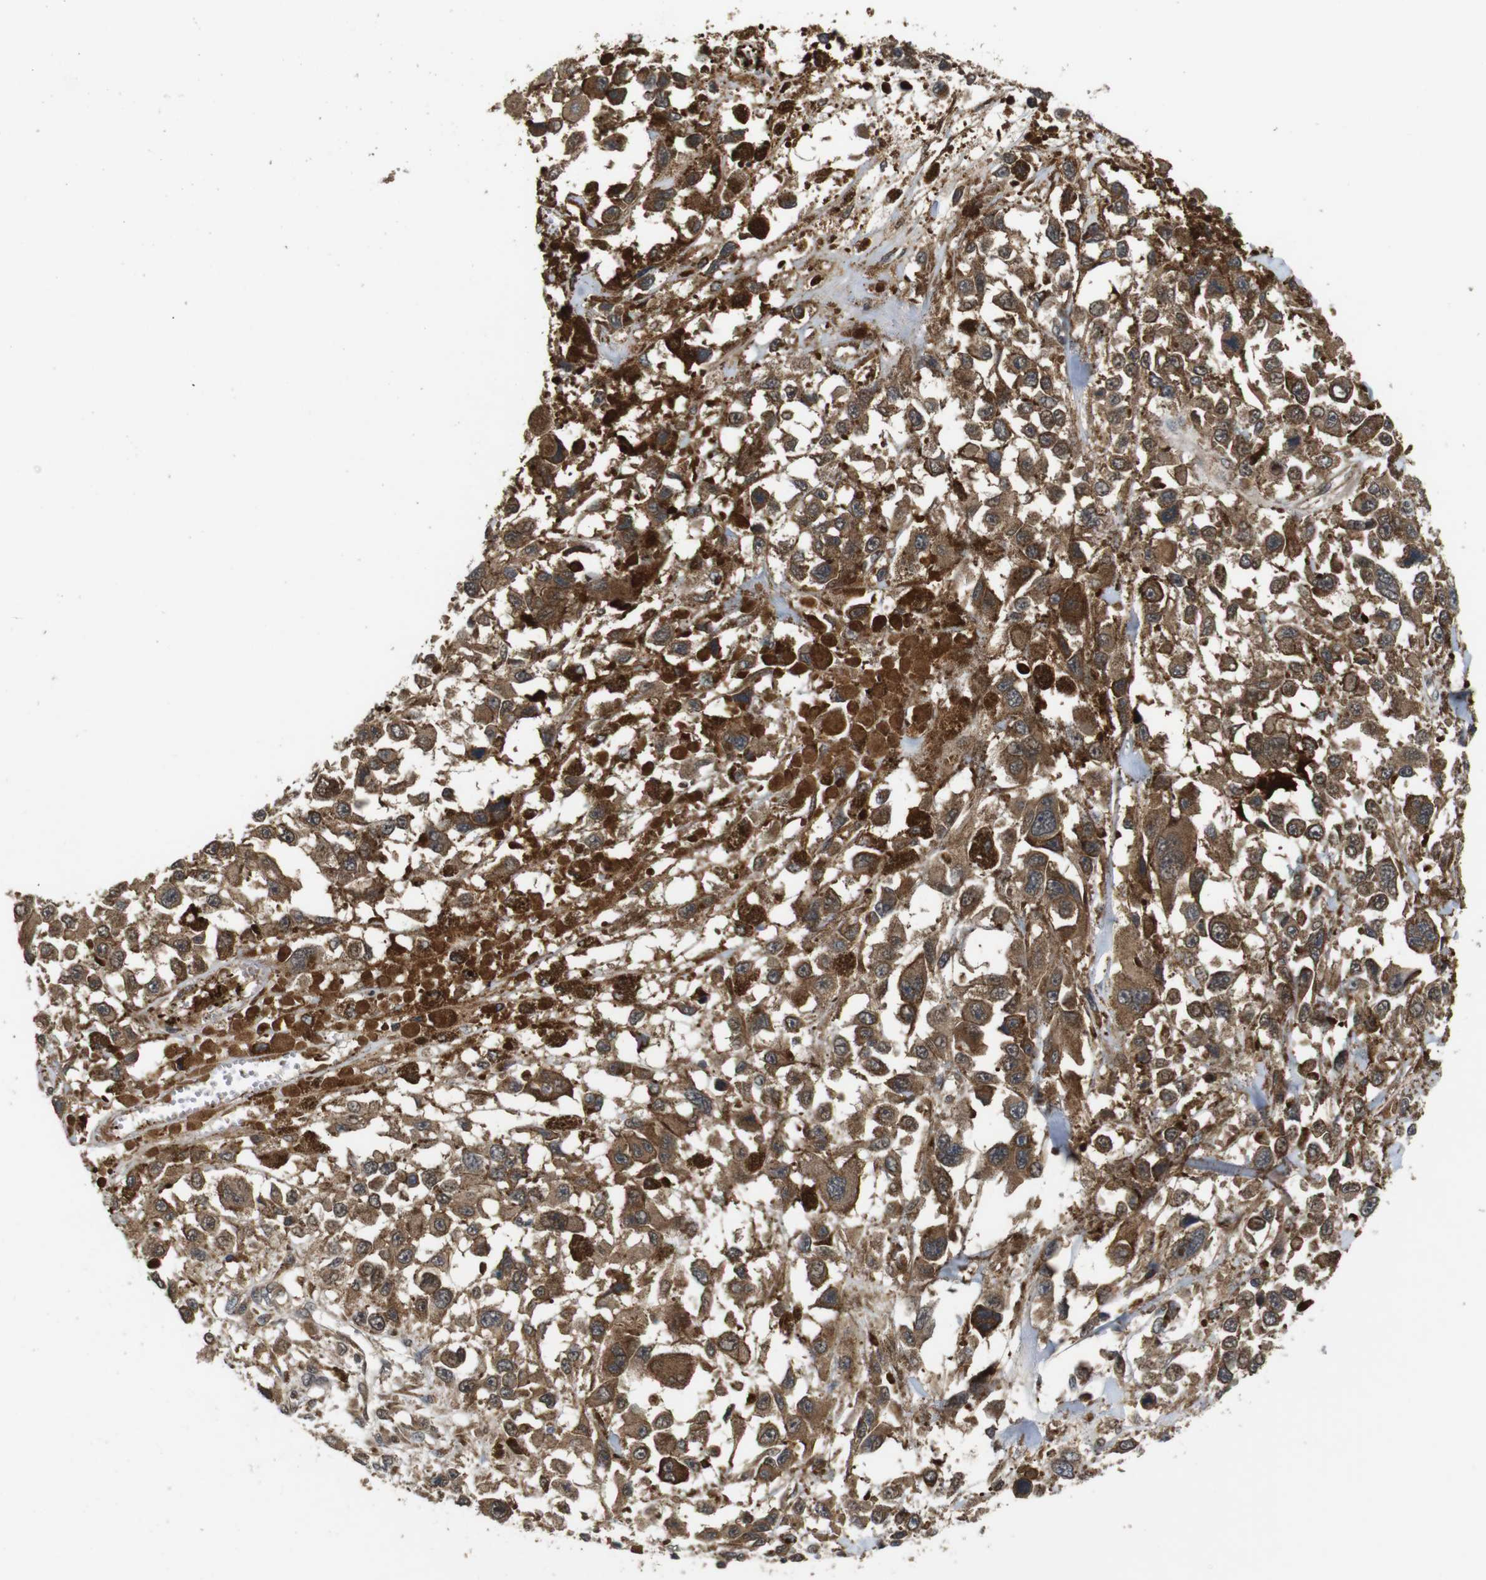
{"staining": {"intensity": "moderate", "quantity": ">75%", "location": "cytoplasmic/membranous"}, "tissue": "melanoma", "cell_type": "Tumor cells", "image_type": "cancer", "snomed": [{"axis": "morphology", "description": "Malignant melanoma, Metastatic site"}, {"axis": "topography", "description": "Lymph node"}], "caption": "Immunohistochemical staining of human melanoma shows medium levels of moderate cytoplasmic/membranous positivity in approximately >75% of tumor cells.", "gene": "EPHB2", "patient": {"sex": "male", "age": 59}}